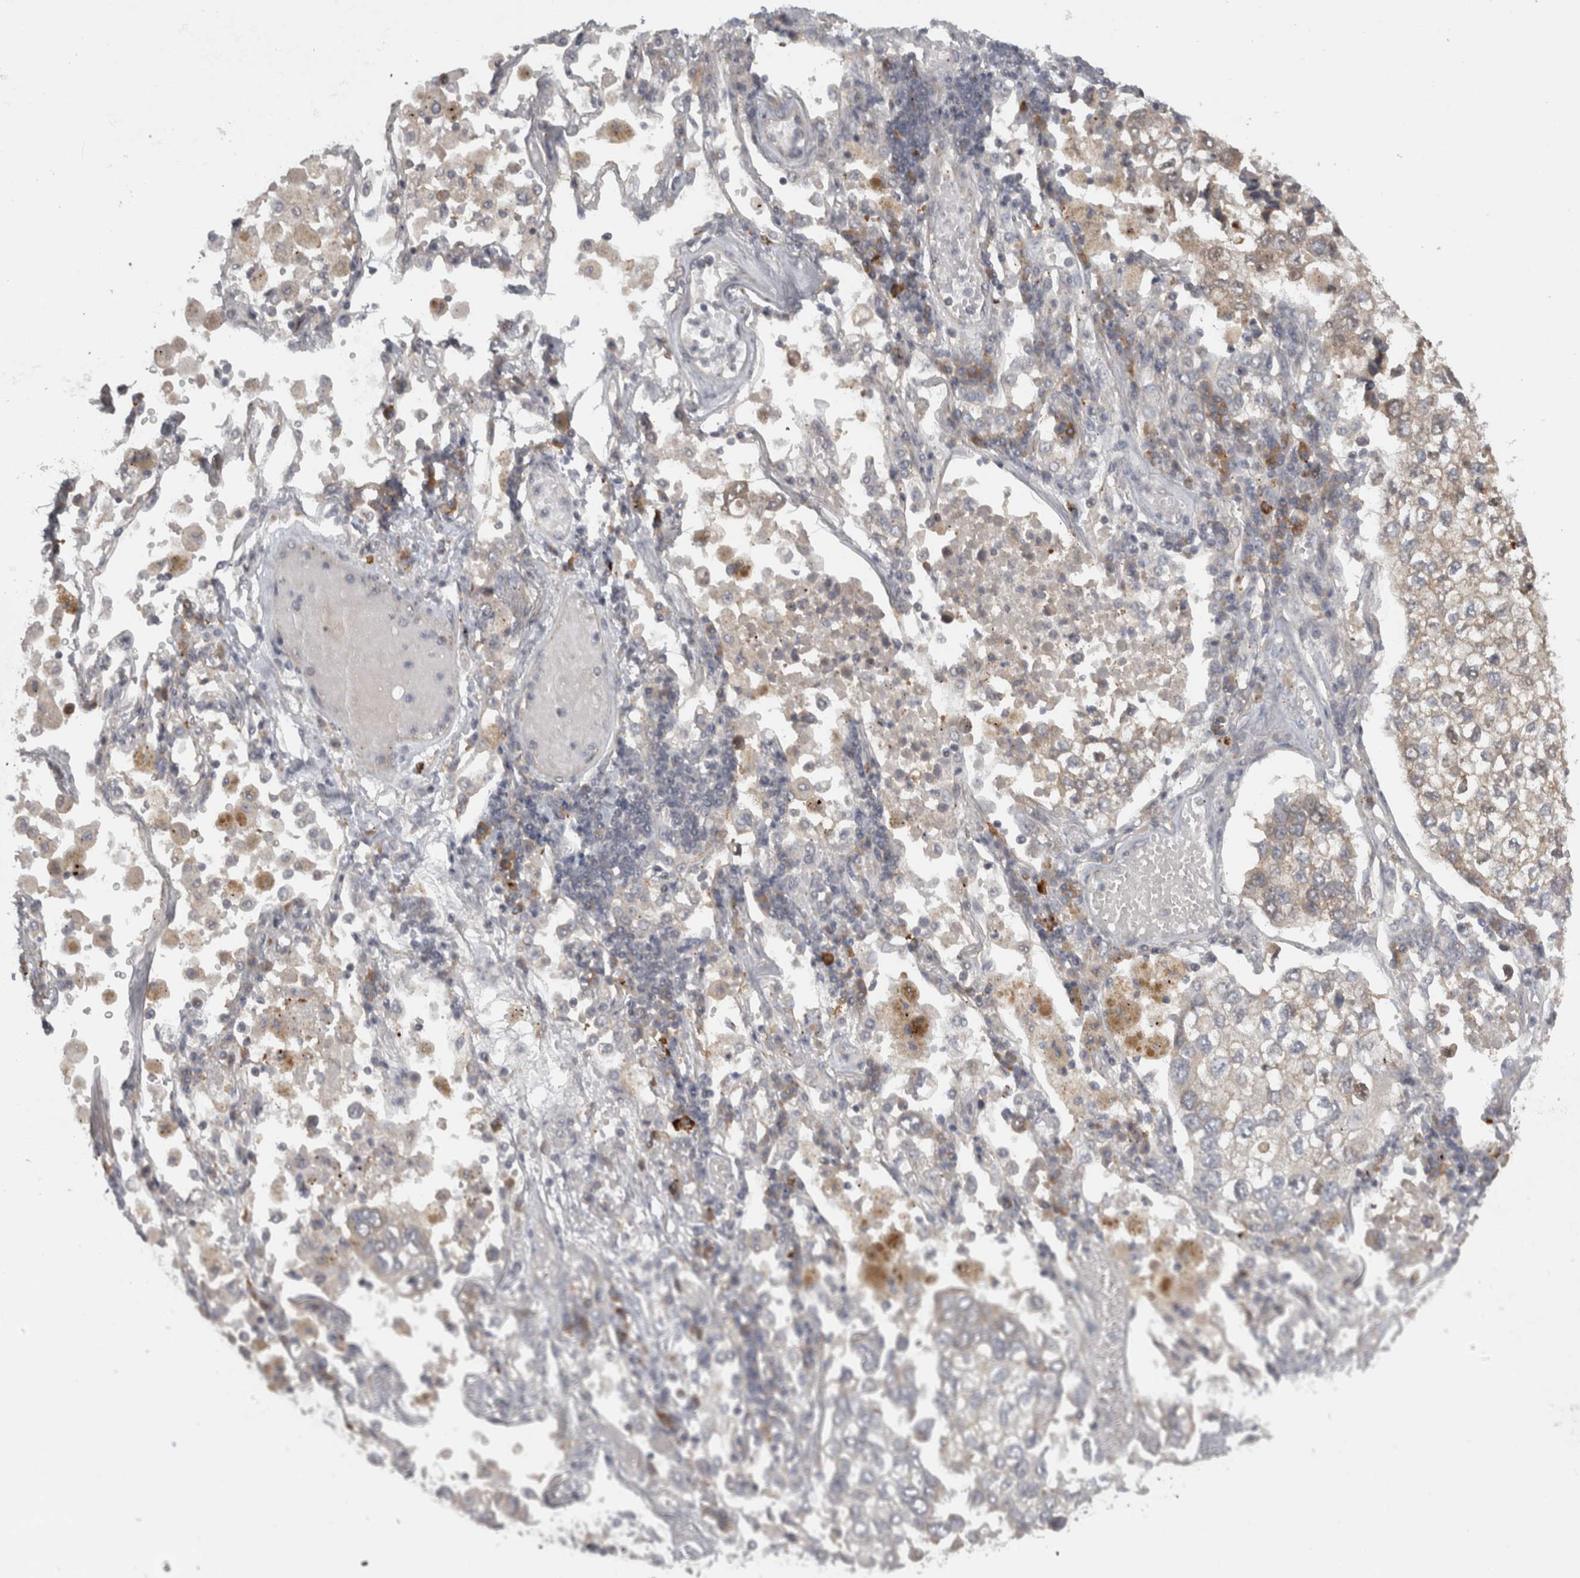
{"staining": {"intensity": "weak", "quantity": ">75%", "location": "cytoplasmic/membranous"}, "tissue": "lung cancer", "cell_type": "Tumor cells", "image_type": "cancer", "snomed": [{"axis": "morphology", "description": "Adenocarcinoma, NOS"}, {"axis": "topography", "description": "Lung"}], "caption": "Immunohistochemical staining of adenocarcinoma (lung) reveals low levels of weak cytoplasmic/membranous protein positivity in about >75% of tumor cells.", "gene": "SLCO5A1", "patient": {"sex": "male", "age": 63}}